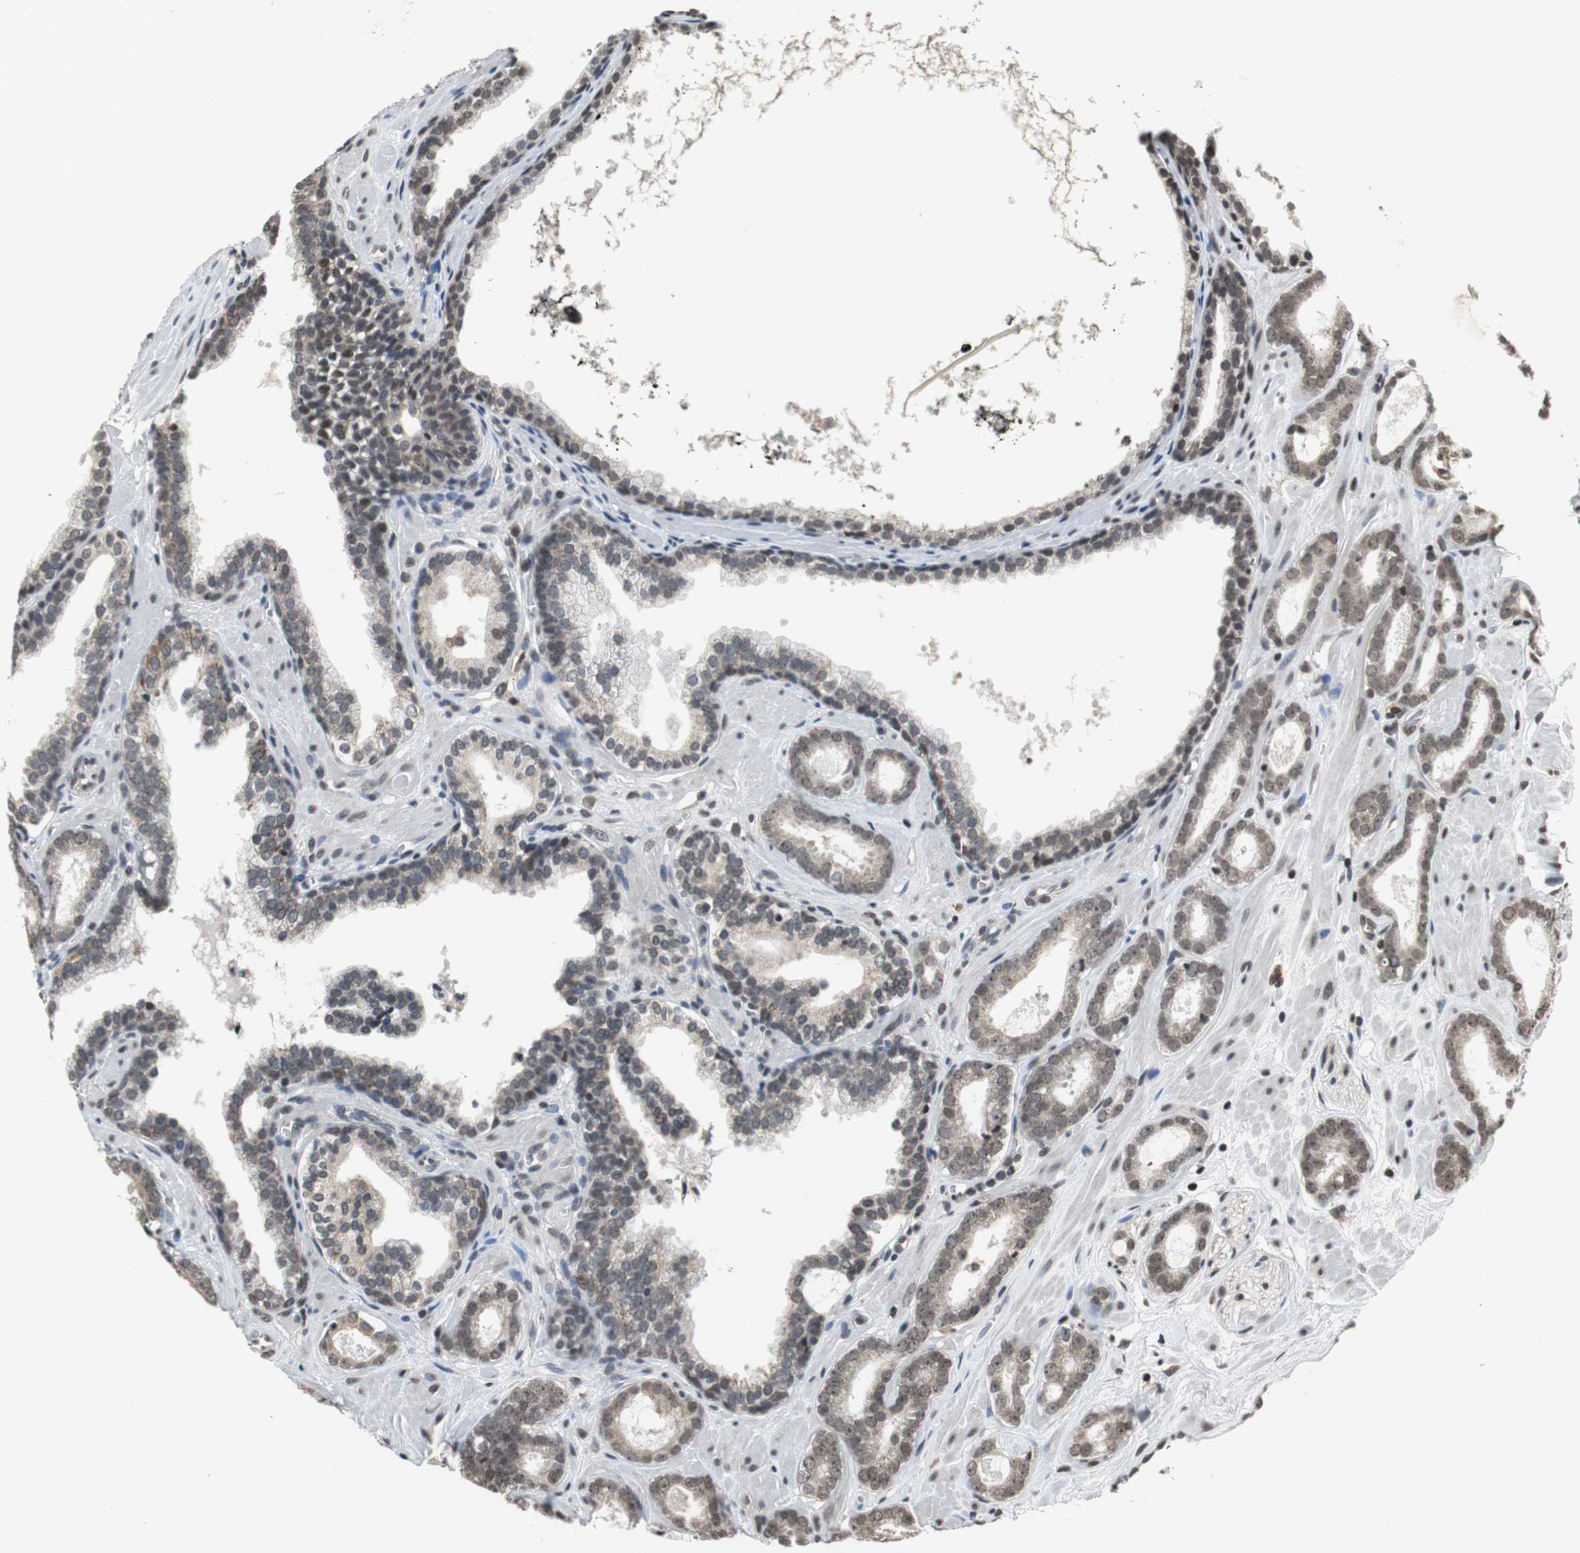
{"staining": {"intensity": "weak", "quantity": "25%-75%", "location": "cytoplasmic/membranous,nuclear"}, "tissue": "prostate cancer", "cell_type": "Tumor cells", "image_type": "cancer", "snomed": [{"axis": "morphology", "description": "Adenocarcinoma, Low grade"}, {"axis": "topography", "description": "Prostate"}], "caption": "Immunohistochemistry (IHC) staining of prostate cancer (low-grade adenocarcinoma), which exhibits low levels of weak cytoplasmic/membranous and nuclear positivity in approximately 25%-75% of tumor cells indicating weak cytoplasmic/membranous and nuclear protein positivity. The staining was performed using DAB (3,3'-diaminobenzidine) (brown) for protein detection and nuclei were counterstained in hematoxylin (blue).", "gene": "REST", "patient": {"sex": "male", "age": 57}}